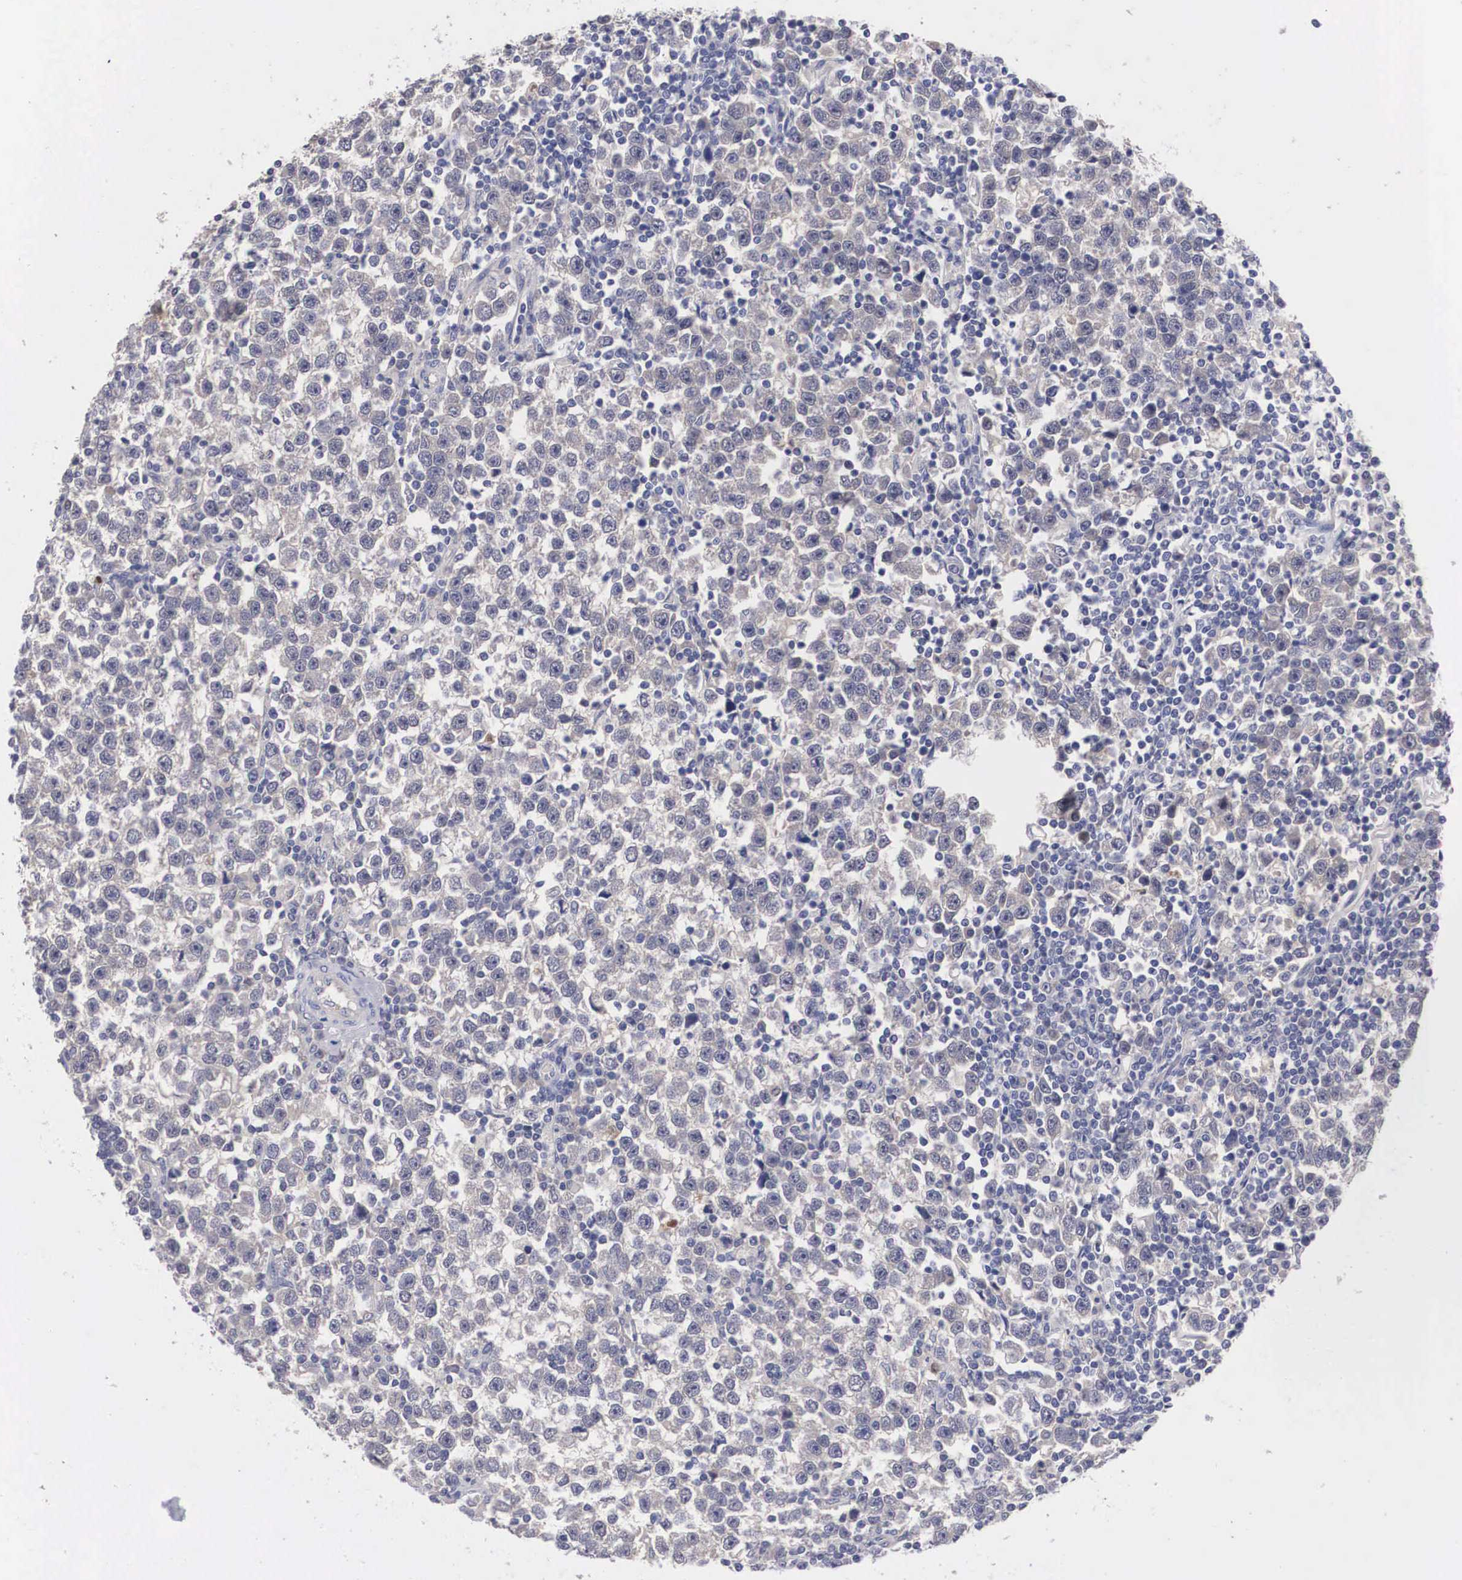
{"staining": {"intensity": "negative", "quantity": "none", "location": "none"}, "tissue": "testis cancer", "cell_type": "Tumor cells", "image_type": "cancer", "snomed": [{"axis": "morphology", "description": "Seminoma, NOS"}, {"axis": "topography", "description": "Testis"}], "caption": "IHC photomicrograph of human testis seminoma stained for a protein (brown), which shows no positivity in tumor cells.", "gene": "ABHD4", "patient": {"sex": "male", "age": 43}}